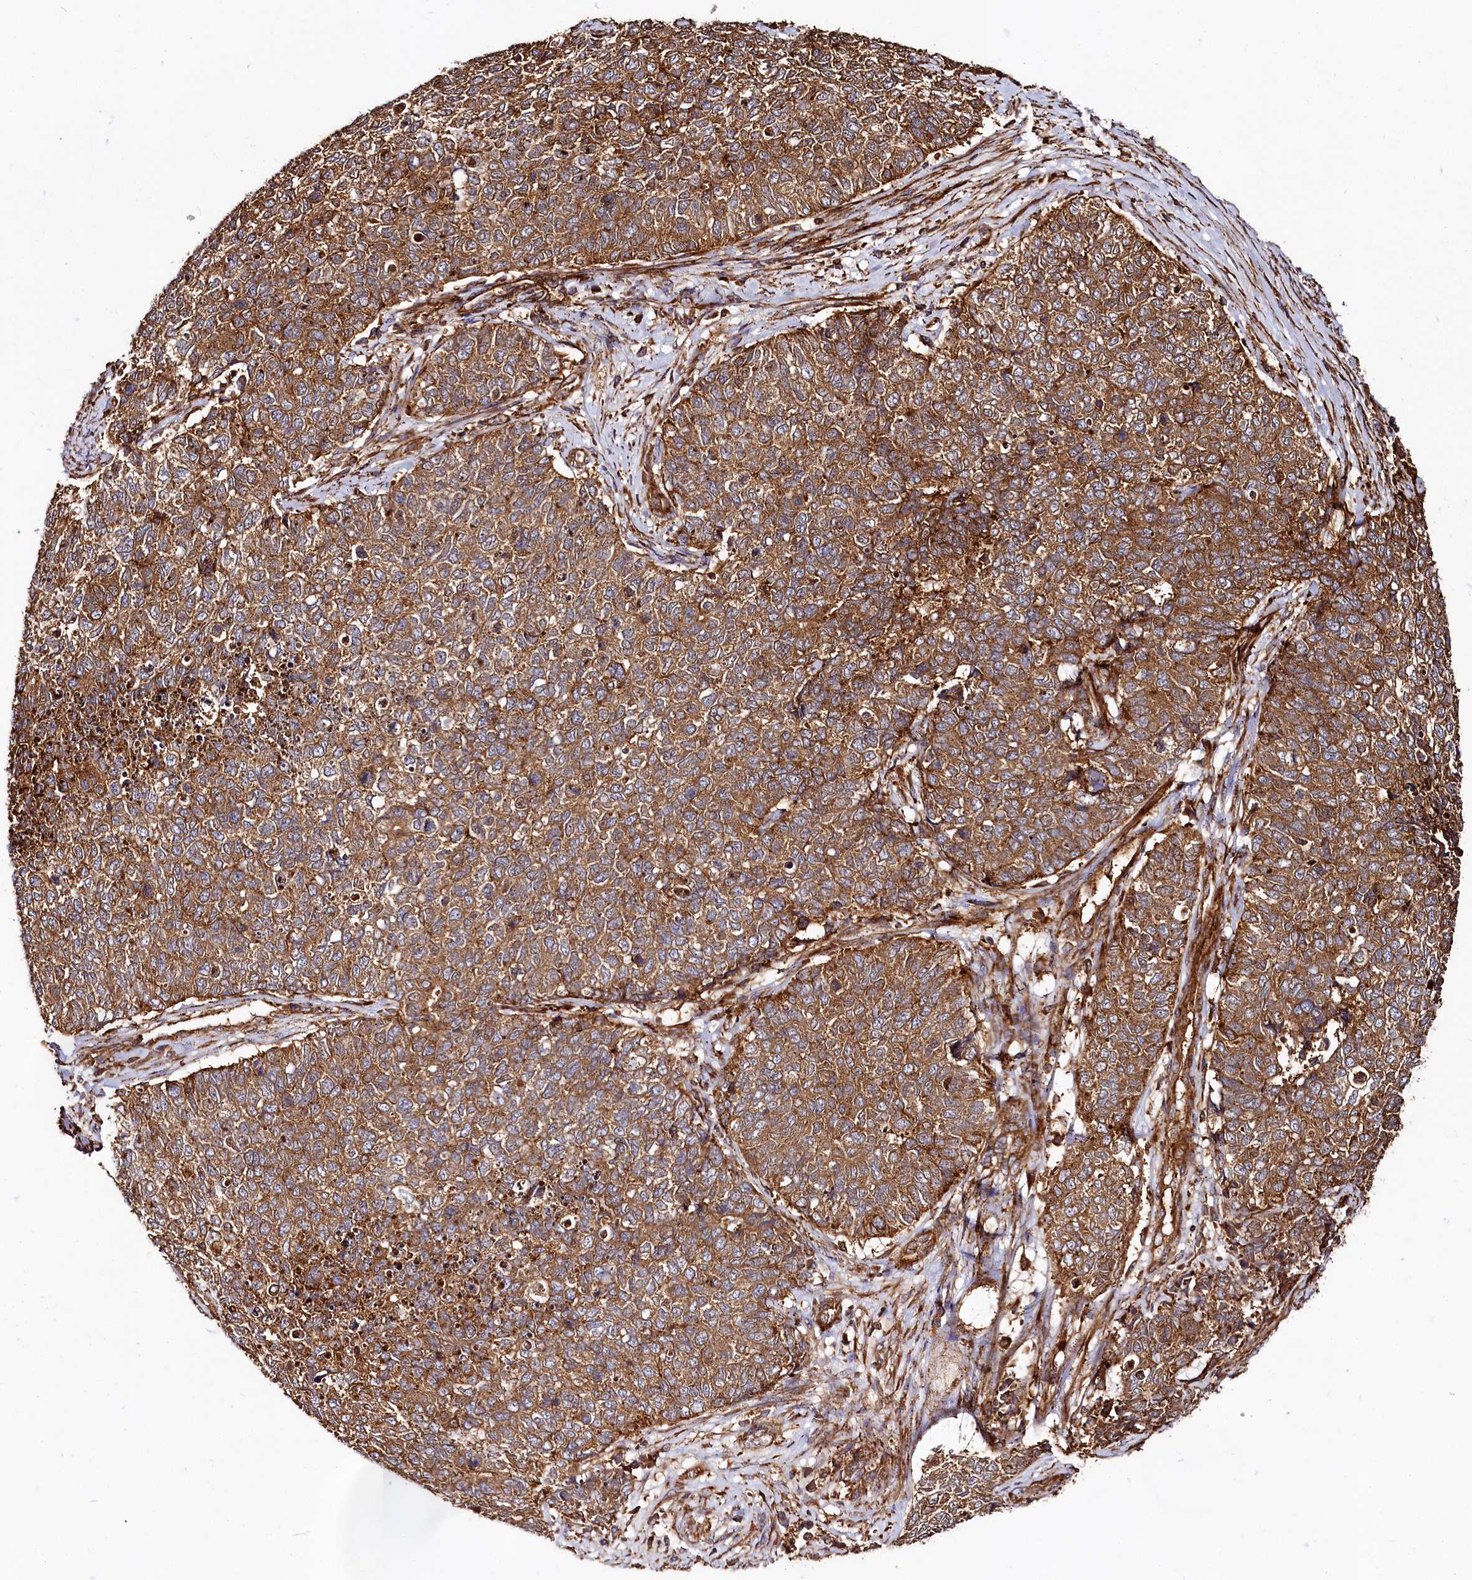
{"staining": {"intensity": "moderate", "quantity": ">75%", "location": "cytoplasmic/membranous"}, "tissue": "cervical cancer", "cell_type": "Tumor cells", "image_type": "cancer", "snomed": [{"axis": "morphology", "description": "Squamous cell carcinoma, NOS"}, {"axis": "topography", "description": "Cervix"}], "caption": "Tumor cells demonstrate medium levels of moderate cytoplasmic/membranous expression in approximately >75% of cells in cervical squamous cell carcinoma. (brown staining indicates protein expression, while blue staining denotes nuclei).", "gene": "WDR73", "patient": {"sex": "female", "age": 63}}